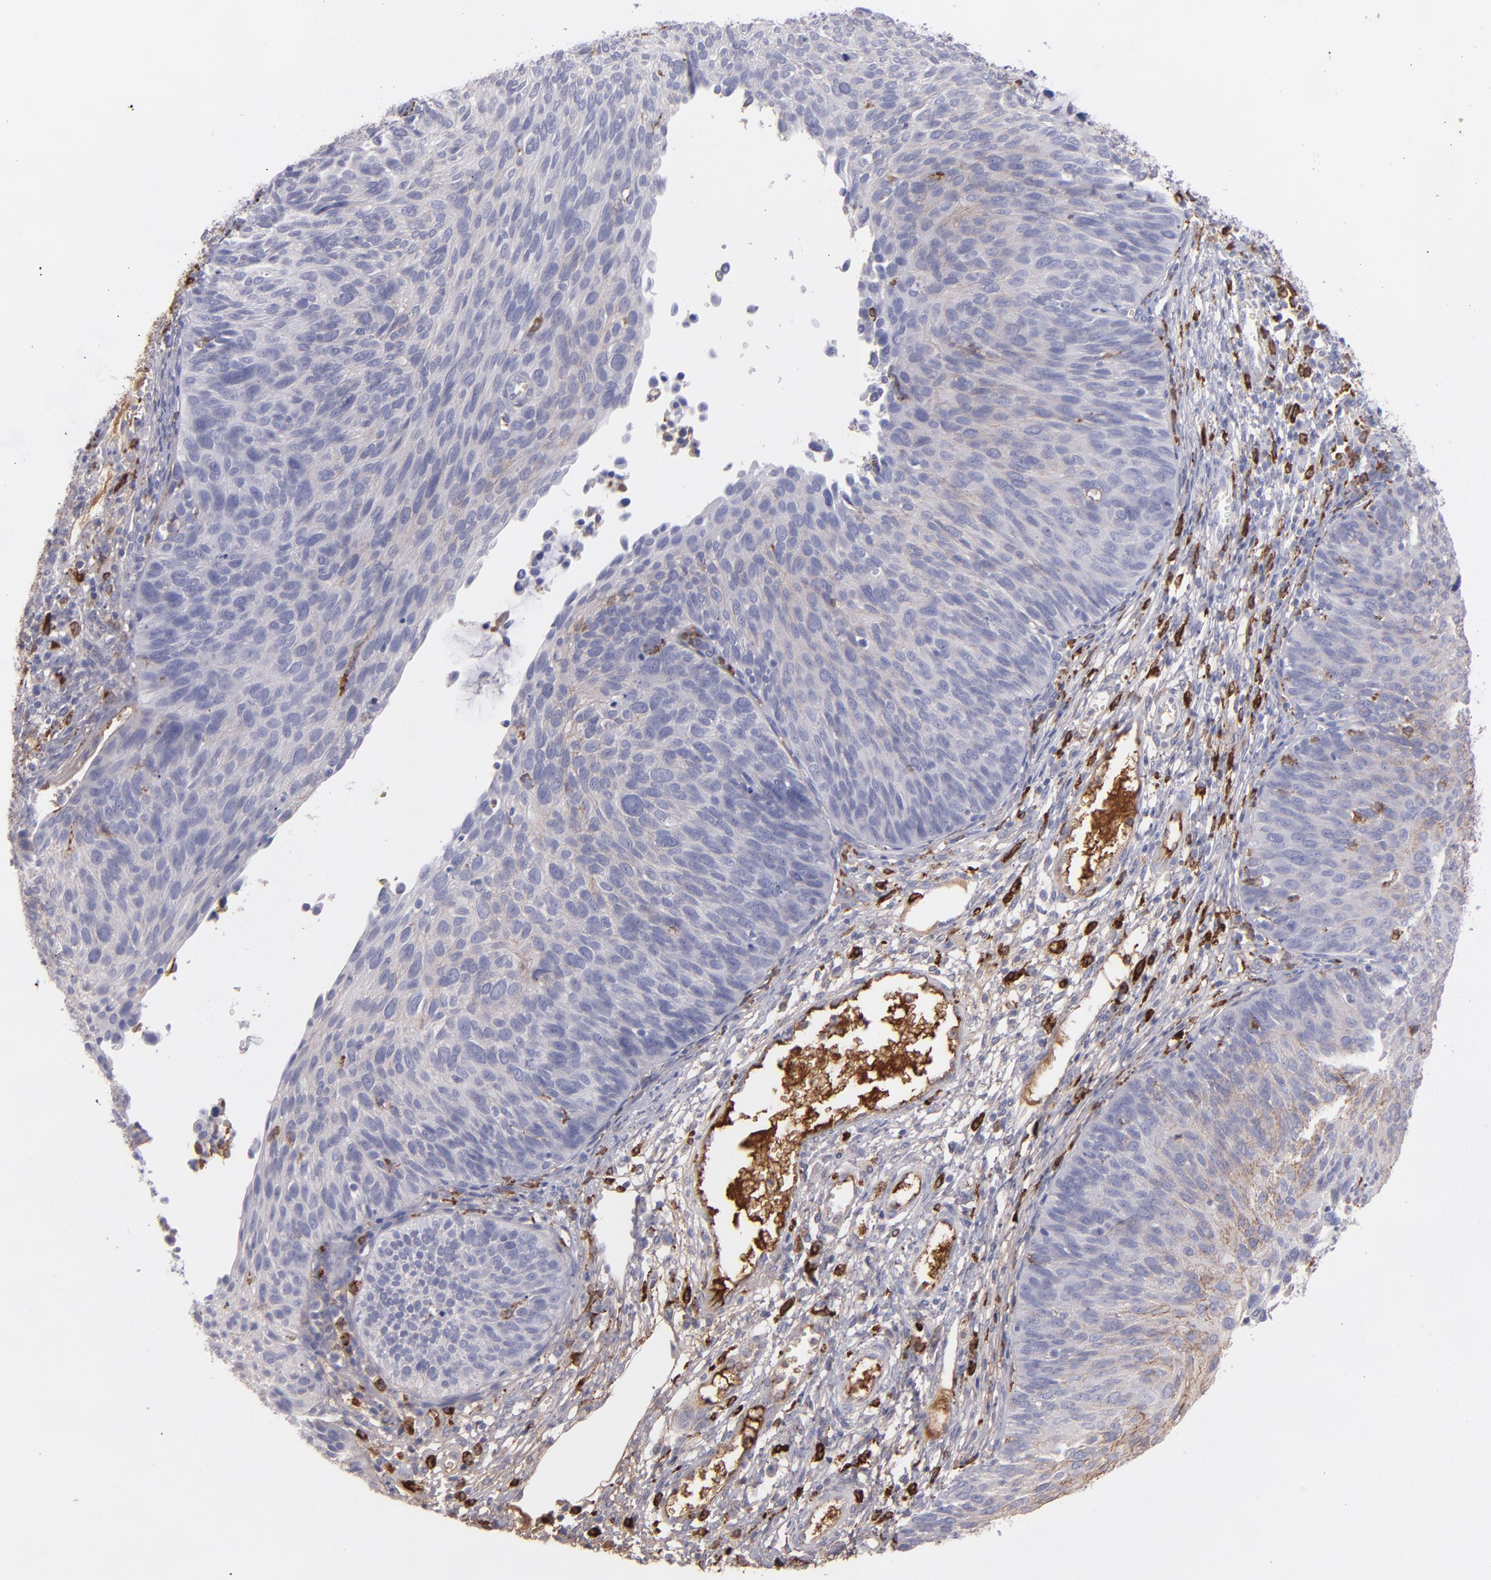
{"staining": {"intensity": "weak", "quantity": "<25%", "location": "cytoplasmic/membranous"}, "tissue": "cervical cancer", "cell_type": "Tumor cells", "image_type": "cancer", "snomed": [{"axis": "morphology", "description": "Squamous cell carcinoma, NOS"}, {"axis": "topography", "description": "Cervix"}], "caption": "Immunohistochemical staining of squamous cell carcinoma (cervical) exhibits no significant expression in tumor cells.", "gene": "C1QA", "patient": {"sex": "female", "age": 36}}